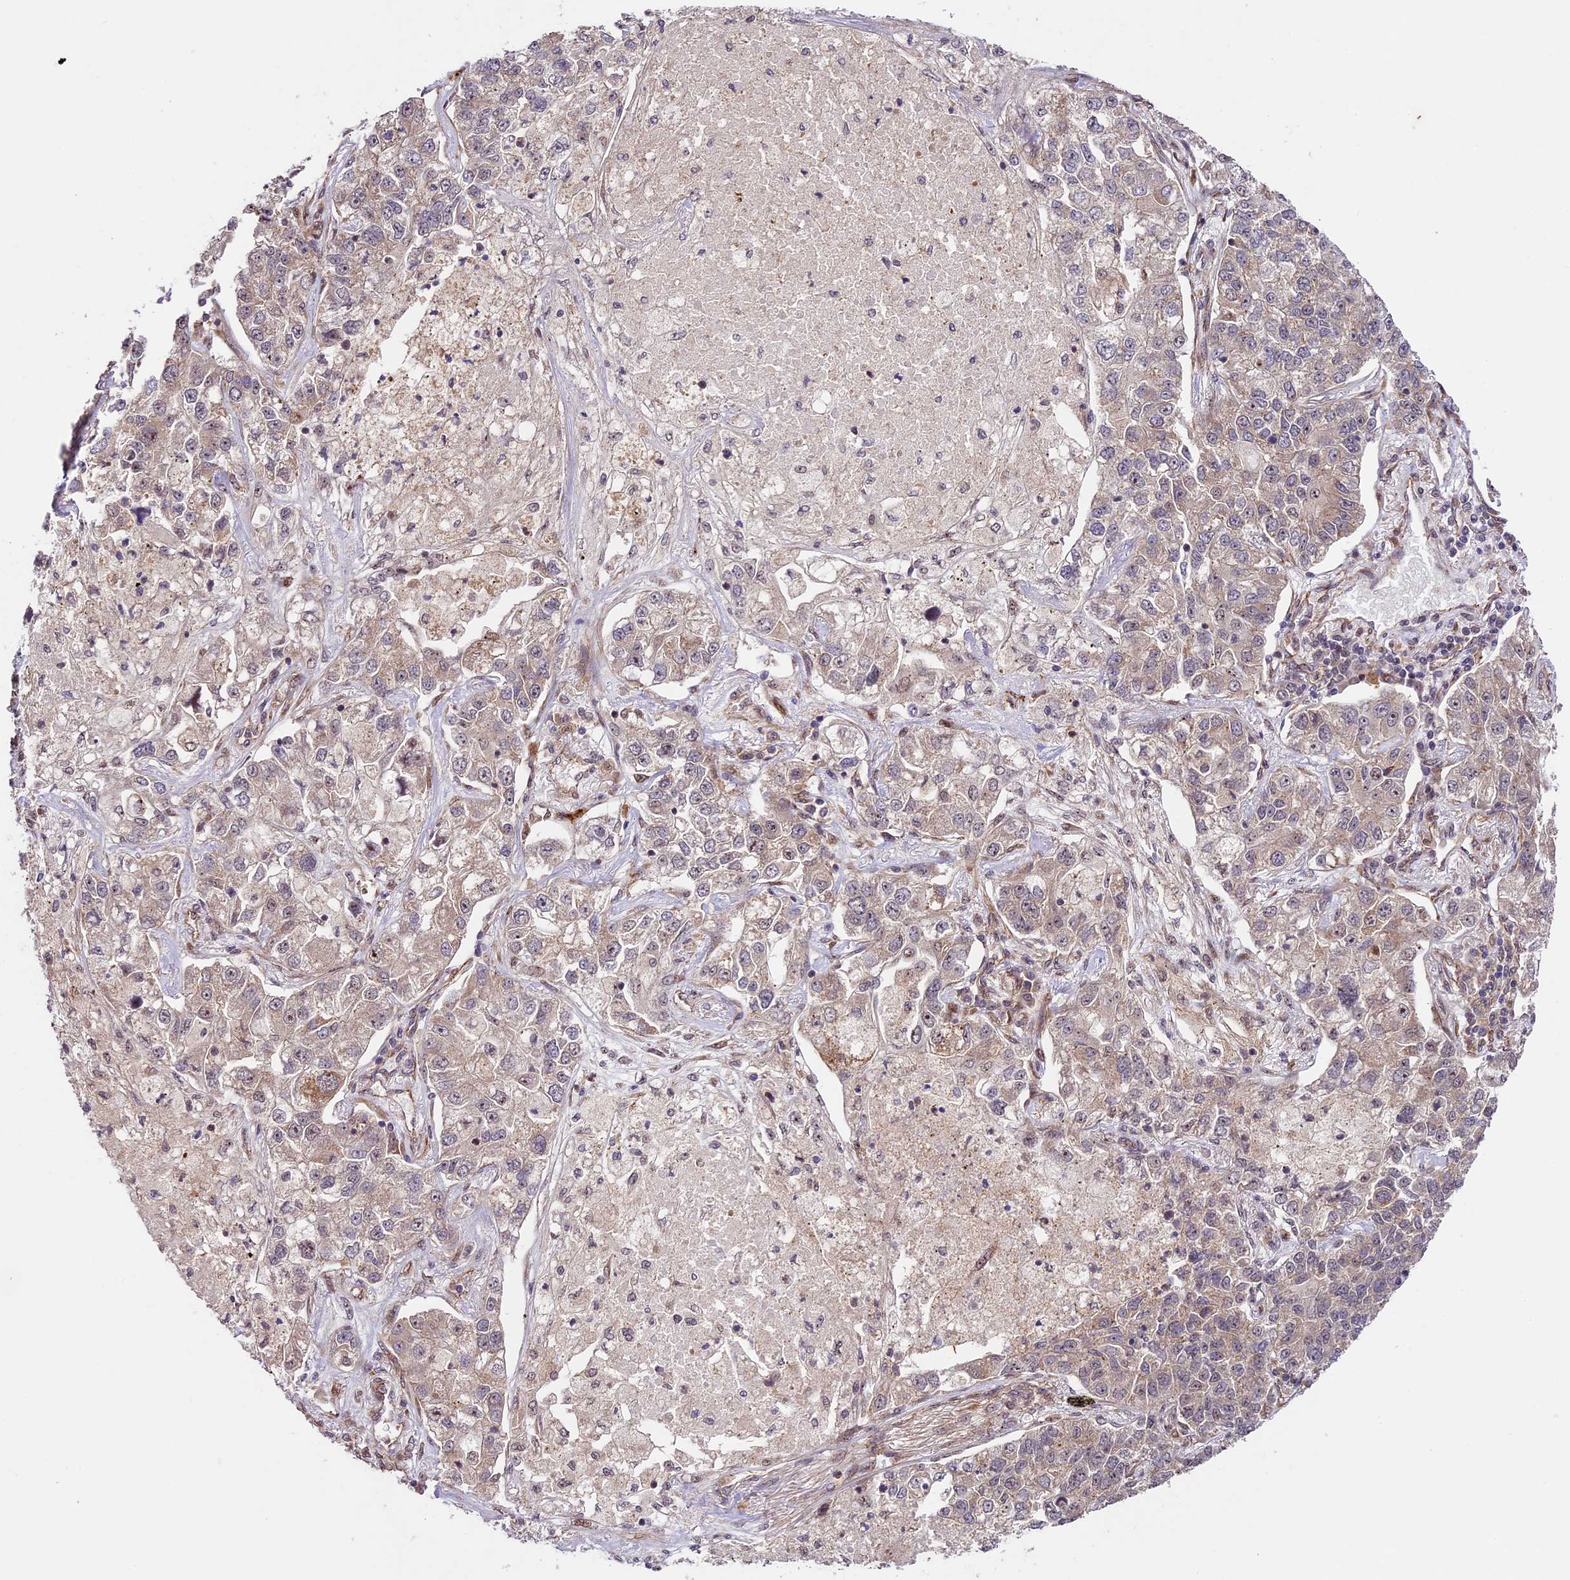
{"staining": {"intensity": "weak", "quantity": "<25%", "location": "cytoplasmic/membranous"}, "tissue": "lung cancer", "cell_type": "Tumor cells", "image_type": "cancer", "snomed": [{"axis": "morphology", "description": "Adenocarcinoma, NOS"}, {"axis": "topography", "description": "Lung"}], "caption": "Adenocarcinoma (lung) was stained to show a protein in brown. There is no significant expression in tumor cells.", "gene": "DHX38", "patient": {"sex": "male", "age": 49}}